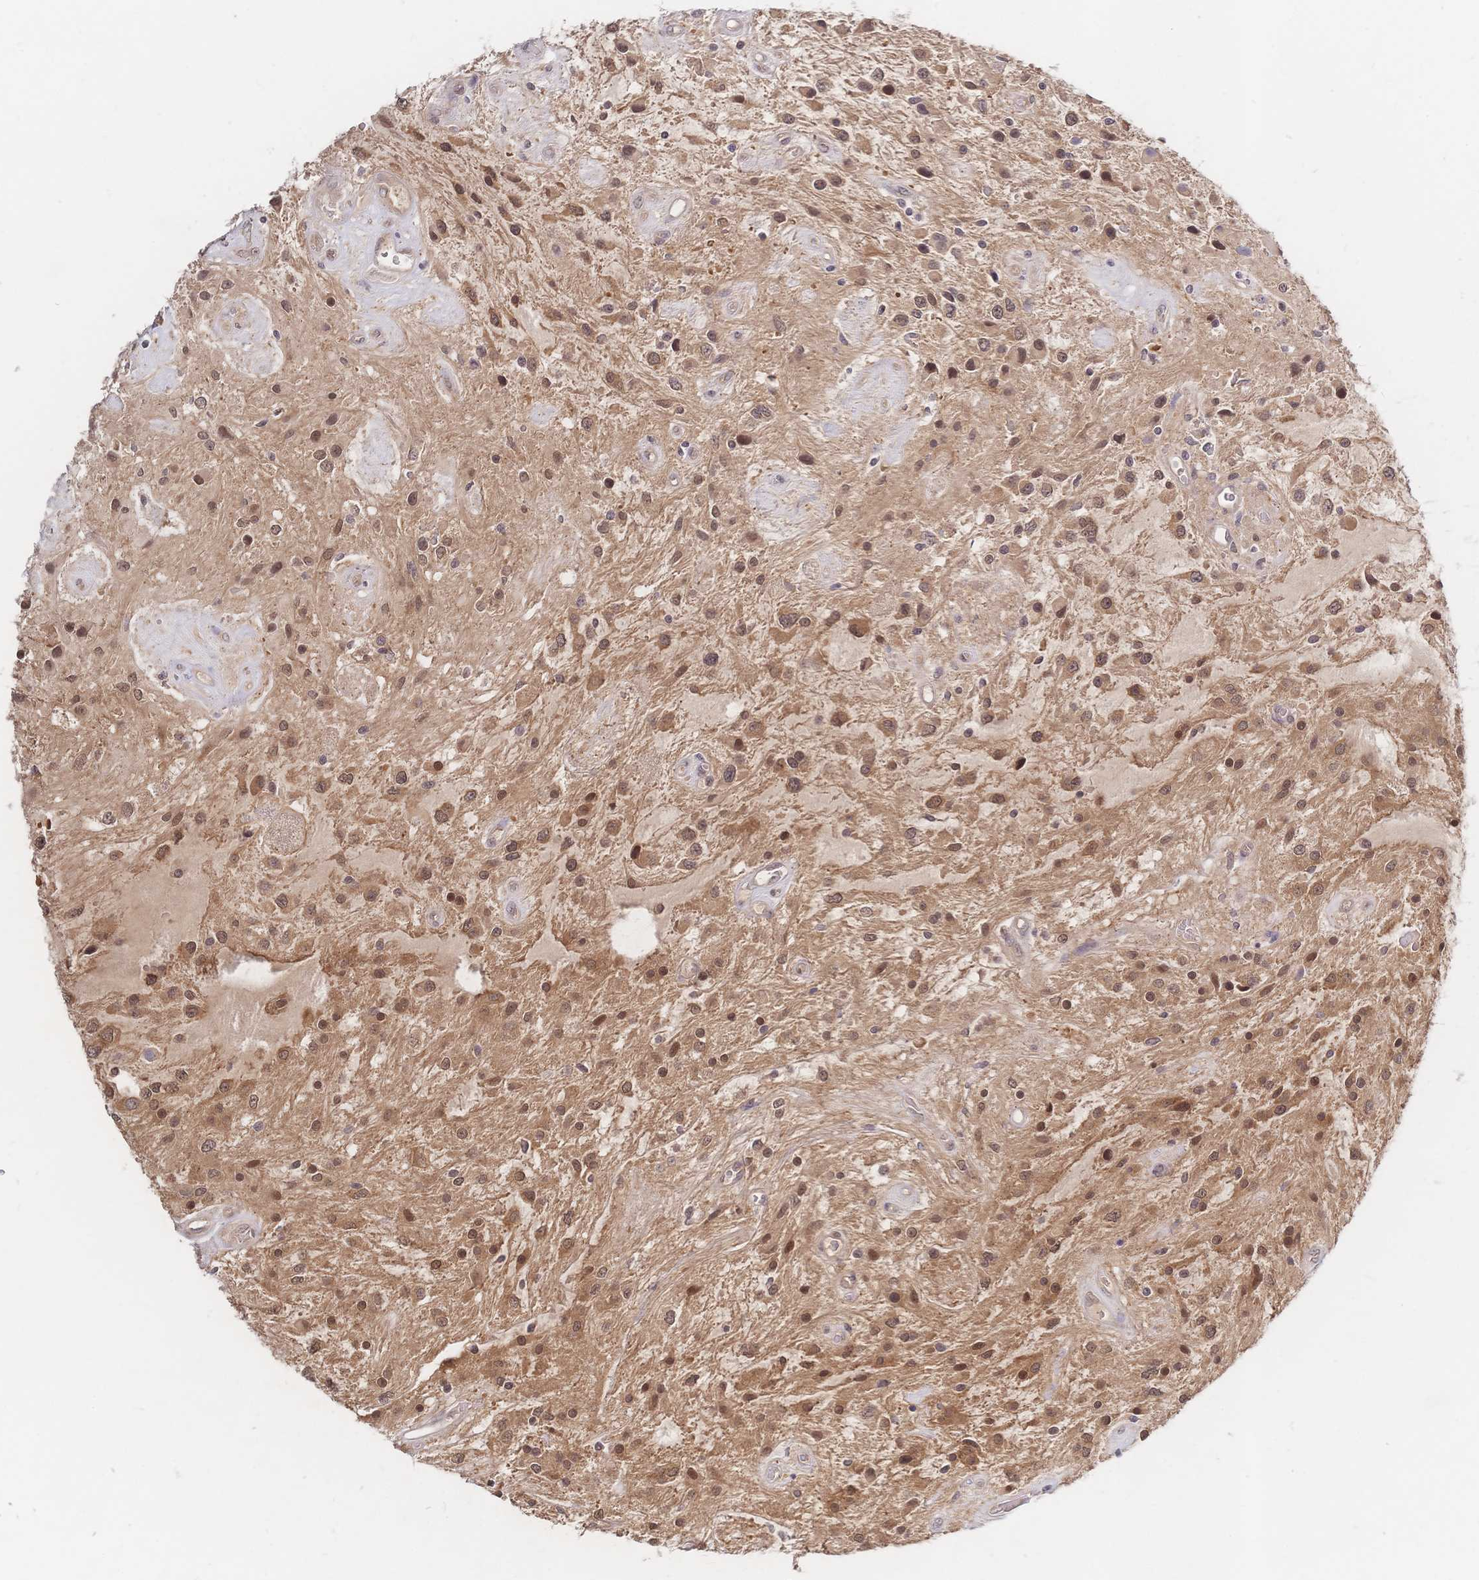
{"staining": {"intensity": "moderate", "quantity": ">75%", "location": "cytoplasmic/membranous,nuclear"}, "tissue": "glioma", "cell_type": "Tumor cells", "image_type": "cancer", "snomed": [{"axis": "morphology", "description": "Glioma, malignant, Low grade"}, {"axis": "topography", "description": "Cerebellum"}], "caption": "Protein expression analysis of glioma displays moderate cytoplasmic/membranous and nuclear staining in approximately >75% of tumor cells. Ihc stains the protein in brown and the nuclei are stained blue.", "gene": "LMO4", "patient": {"sex": "female", "age": 14}}